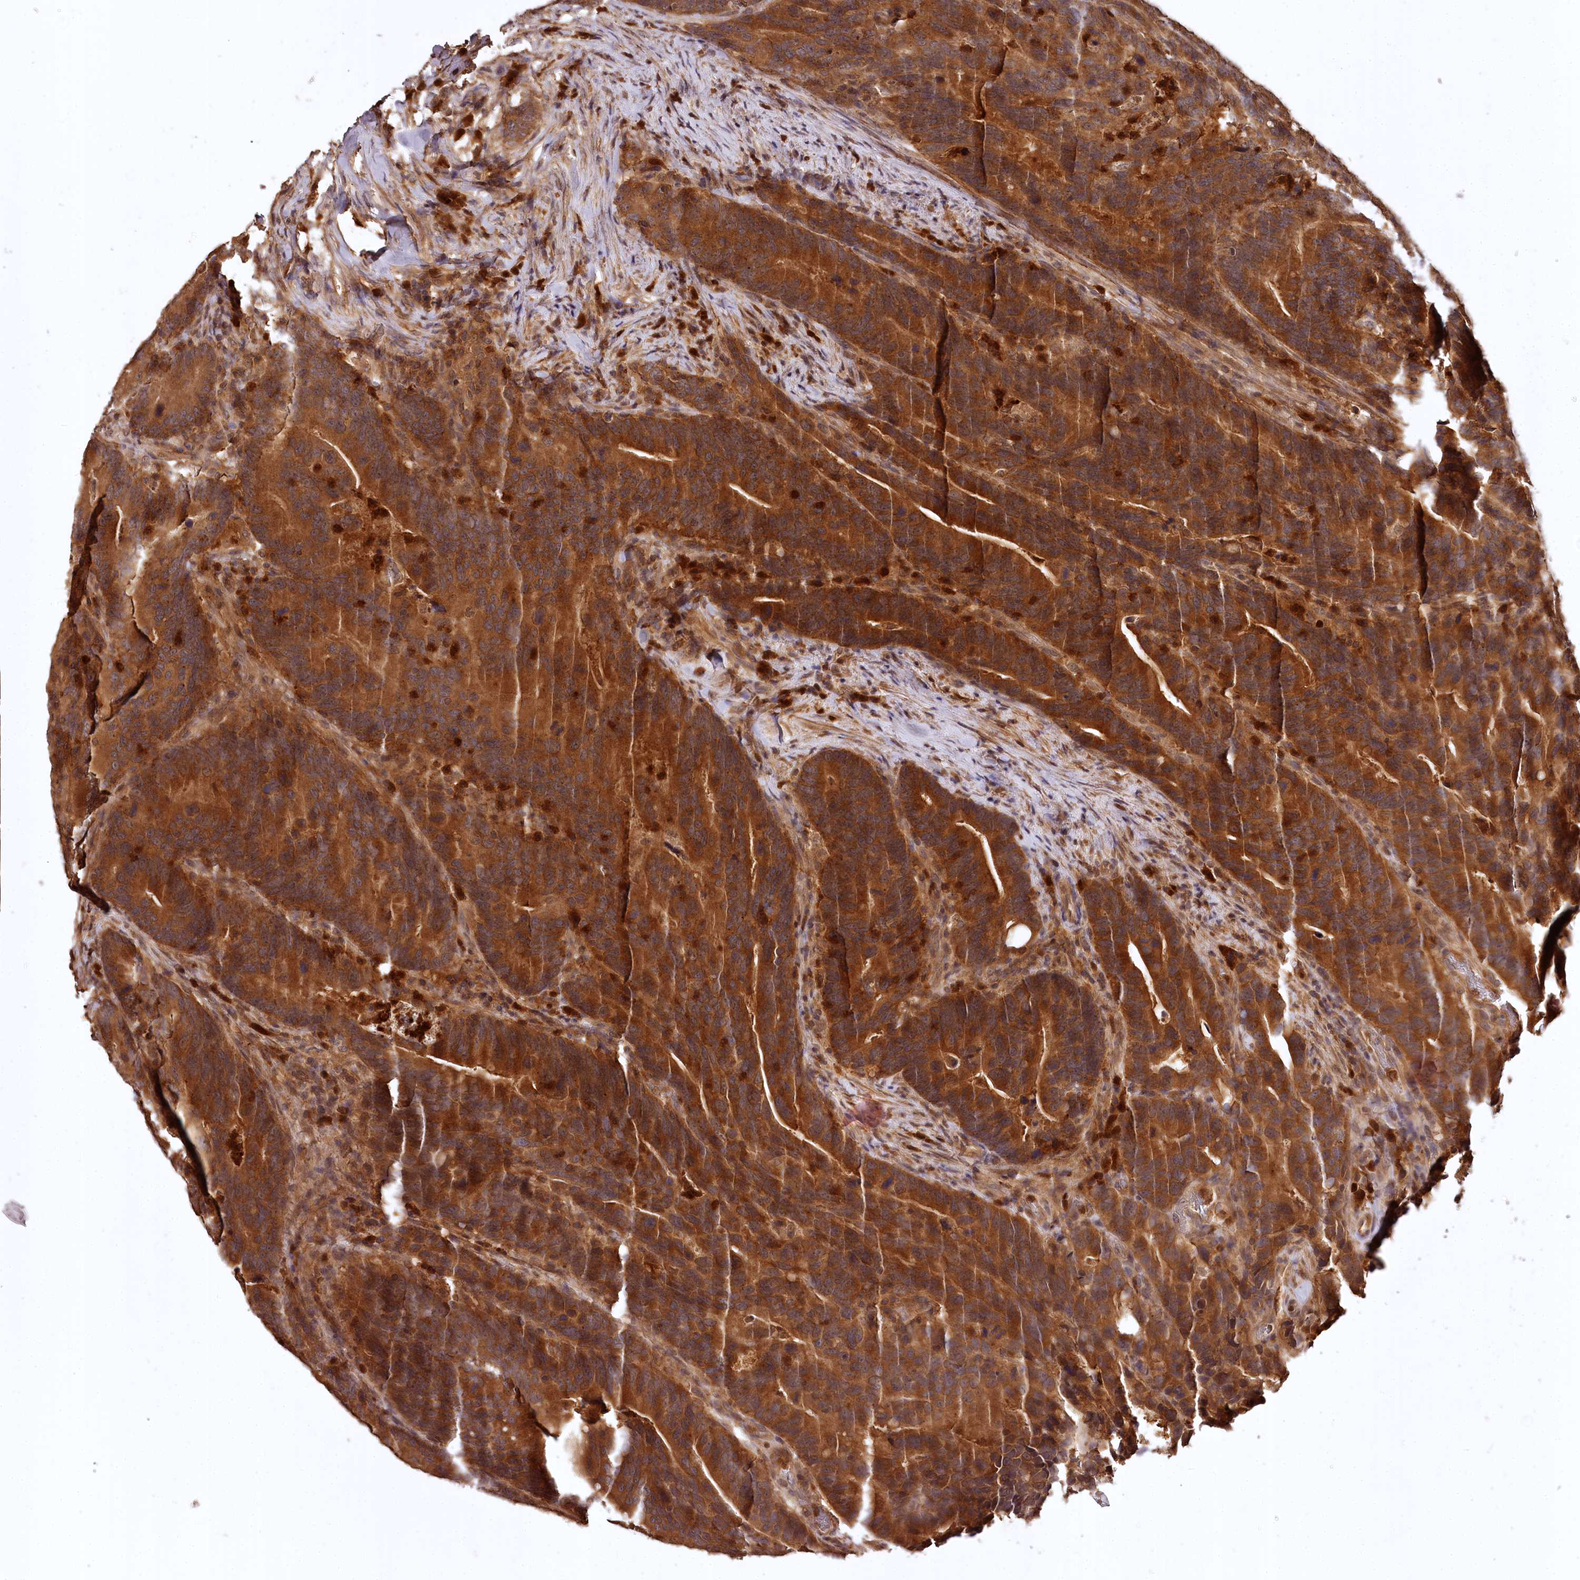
{"staining": {"intensity": "strong", "quantity": ">75%", "location": "cytoplasmic/membranous"}, "tissue": "colorectal cancer", "cell_type": "Tumor cells", "image_type": "cancer", "snomed": [{"axis": "morphology", "description": "Adenocarcinoma, NOS"}, {"axis": "topography", "description": "Colon"}], "caption": "Colorectal adenocarcinoma tissue displays strong cytoplasmic/membranous positivity in about >75% of tumor cells The protein is stained brown, and the nuclei are stained in blue (DAB IHC with brightfield microscopy, high magnification).", "gene": "TTC12", "patient": {"sex": "female", "age": 66}}